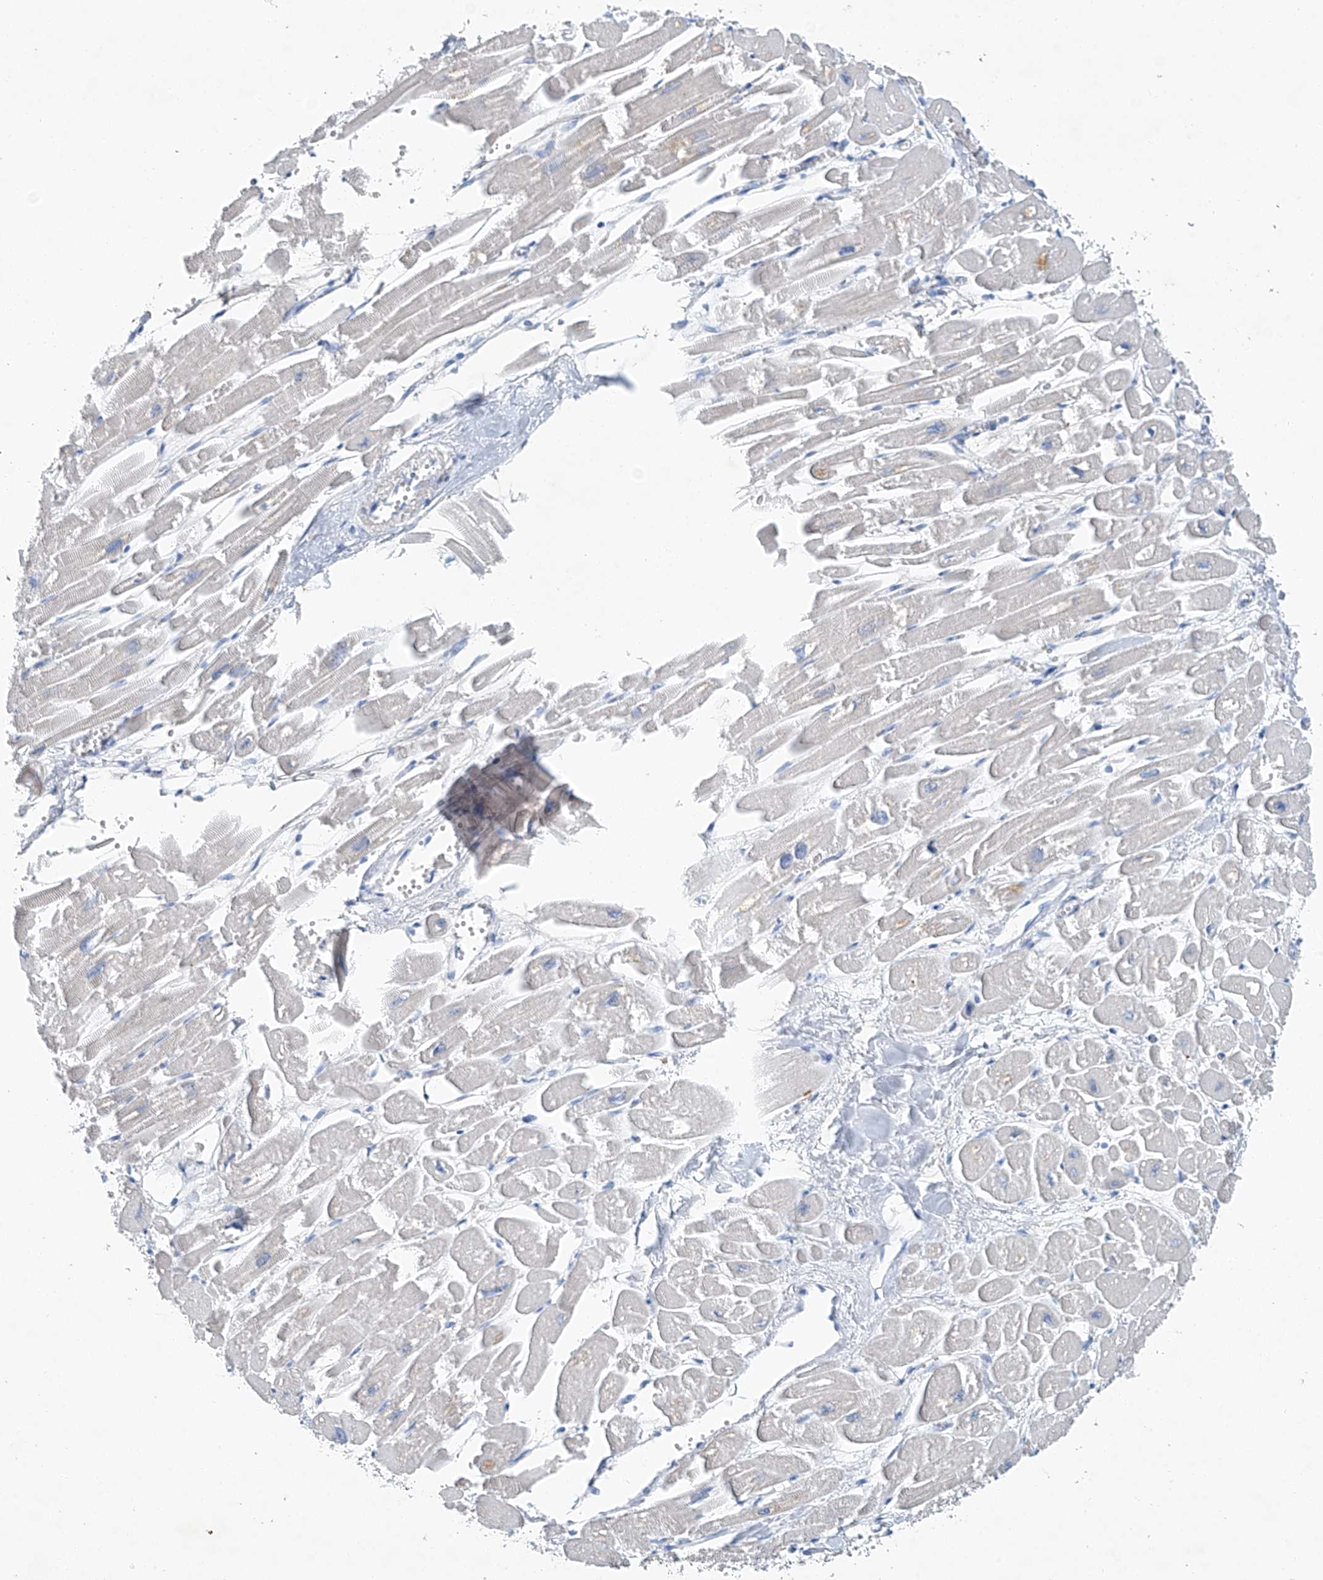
{"staining": {"intensity": "negative", "quantity": "none", "location": "none"}, "tissue": "heart muscle", "cell_type": "Cardiomyocytes", "image_type": "normal", "snomed": [{"axis": "morphology", "description": "Normal tissue, NOS"}, {"axis": "topography", "description": "Heart"}], "caption": "This is an immunohistochemistry (IHC) image of unremarkable human heart muscle. There is no staining in cardiomyocytes.", "gene": "C1orf87", "patient": {"sex": "male", "age": 54}}